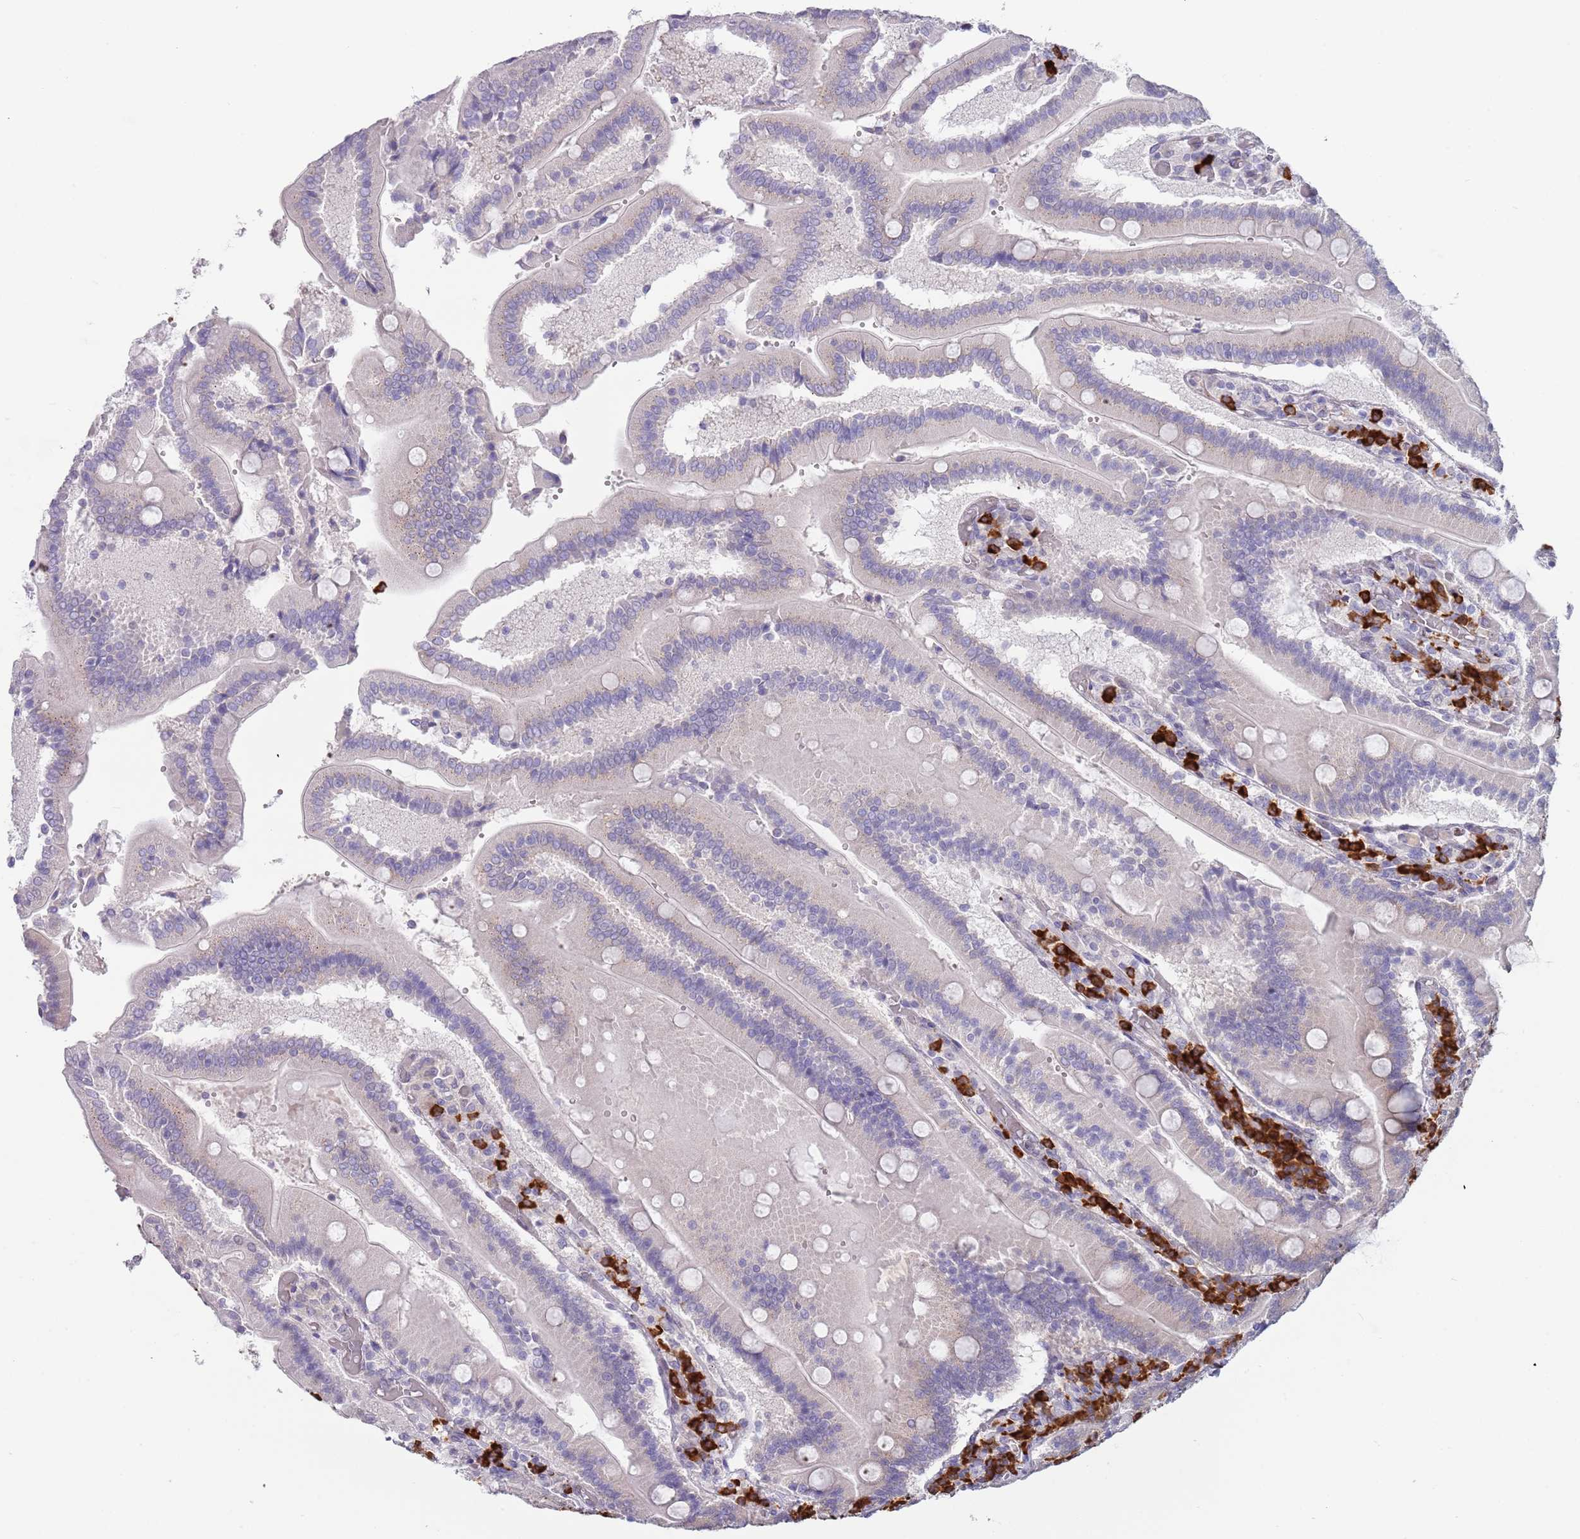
{"staining": {"intensity": "weak", "quantity": "25%-75%", "location": "cytoplasmic/membranous"}, "tissue": "duodenum", "cell_type": "Glandular cells", "image_type": "normal", "snomed": [{"axis": "morphology", "description": "Normal tissue, NOS"}, {"axis": "topography", "description": "Duodenum"}], "caption": "About 25%-75% of glandular cells in unremarkable duodenum reveal weak cytoplasmic/membranous protein expression as visualized by brown immunohistochemical staining.", "gene": "TNRC6C", "patient": {"sex": "female", "age": 62}}